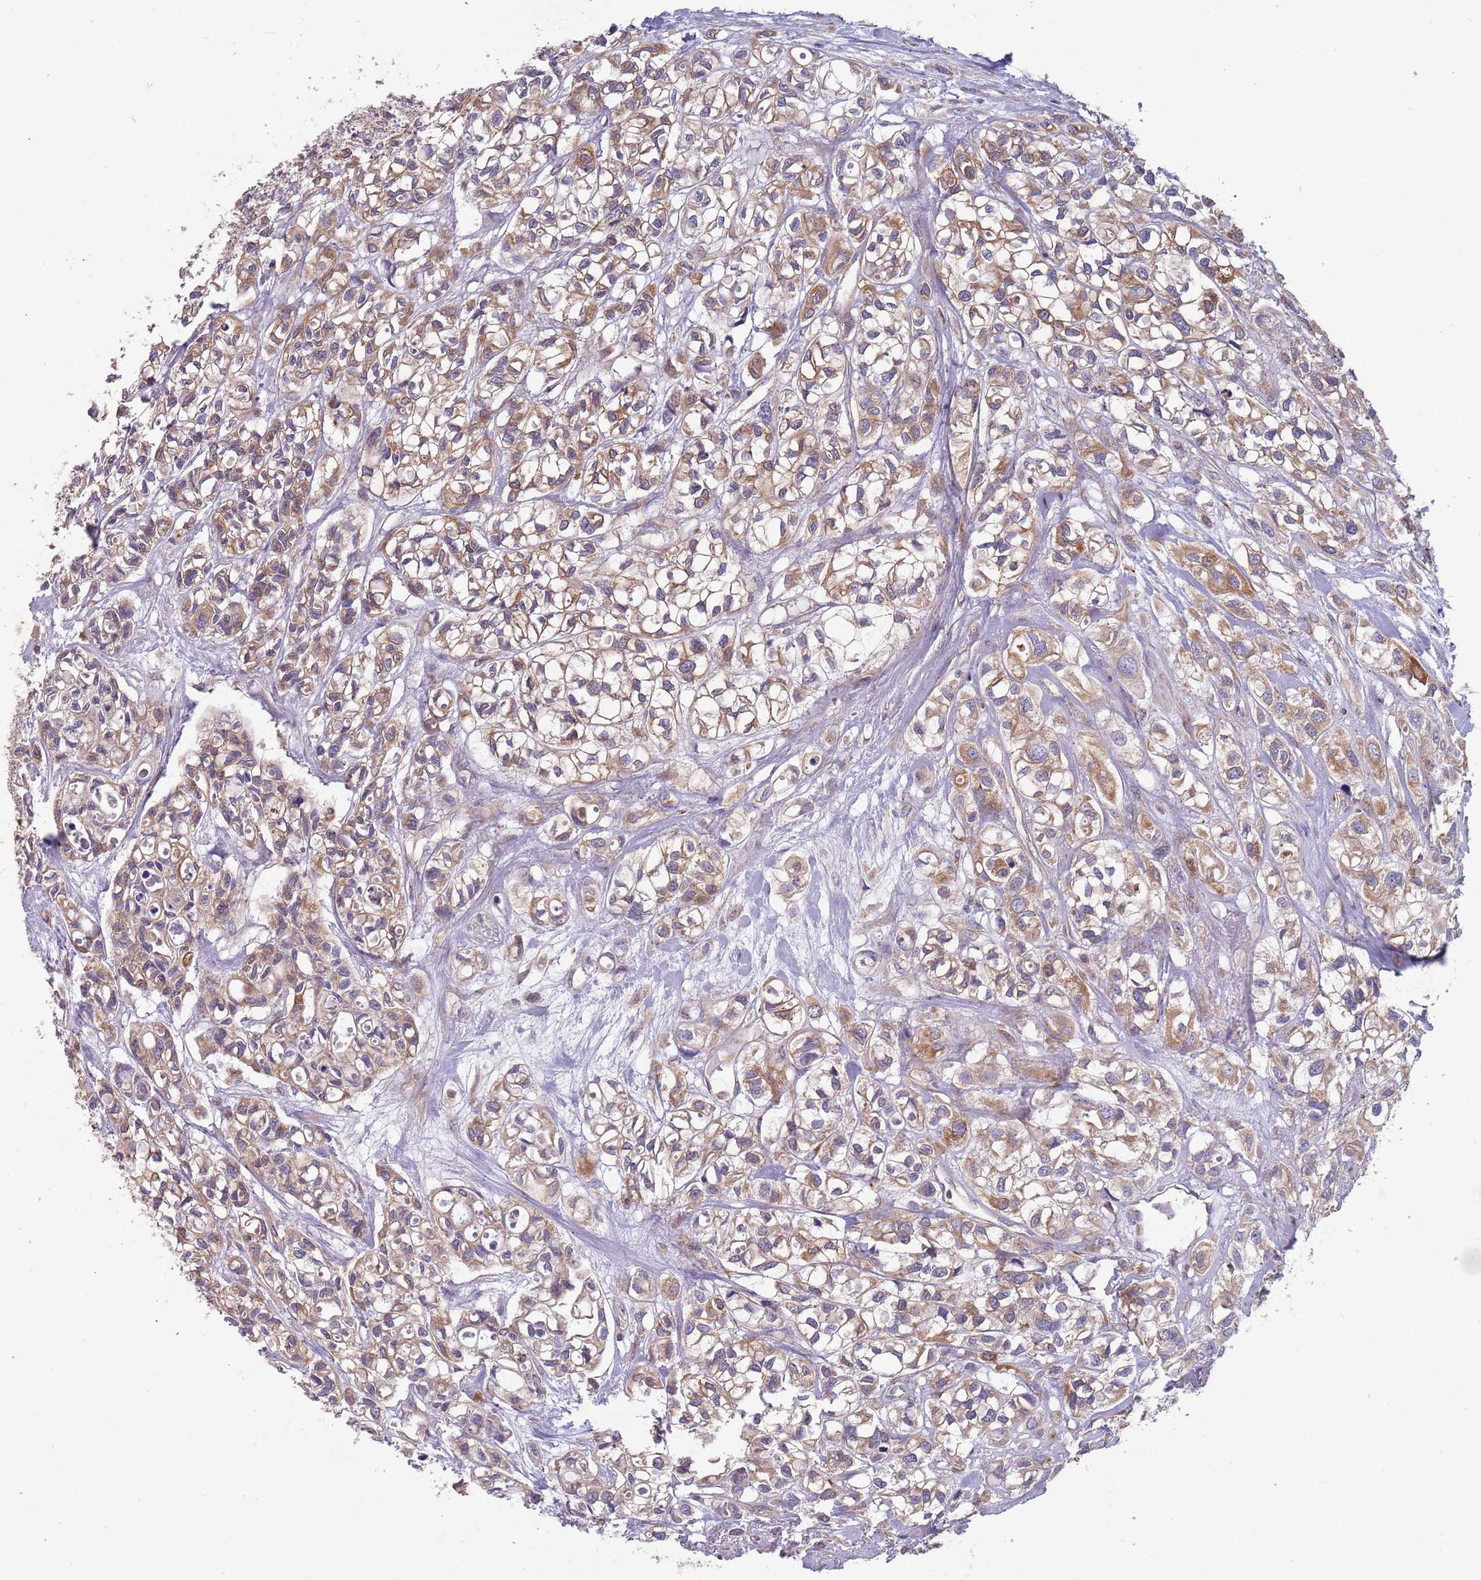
{"staining": {"intensity": "moderate", "quantity": ">75%", "location": "cytoplasmic/membranous"}, "tissue": "urothelial cancer", "cell_type": "Tumor cells", "image_type": "cancer", "snomed": [{"axis": "morphology", "description": "Urothelial carcinoma, High grade"}, {"axis": "topography", "description": "Urinary bladder"}], "caption": "This photomicrograph exhibits immunohistochemistry staining of human urothelial cancer, with medium moderate cytoplasmic/membranous positivity in approximately >75% of tumor cells.", "gene": "ARMCX6", "patient": {"sex": "male", "age": 67}}